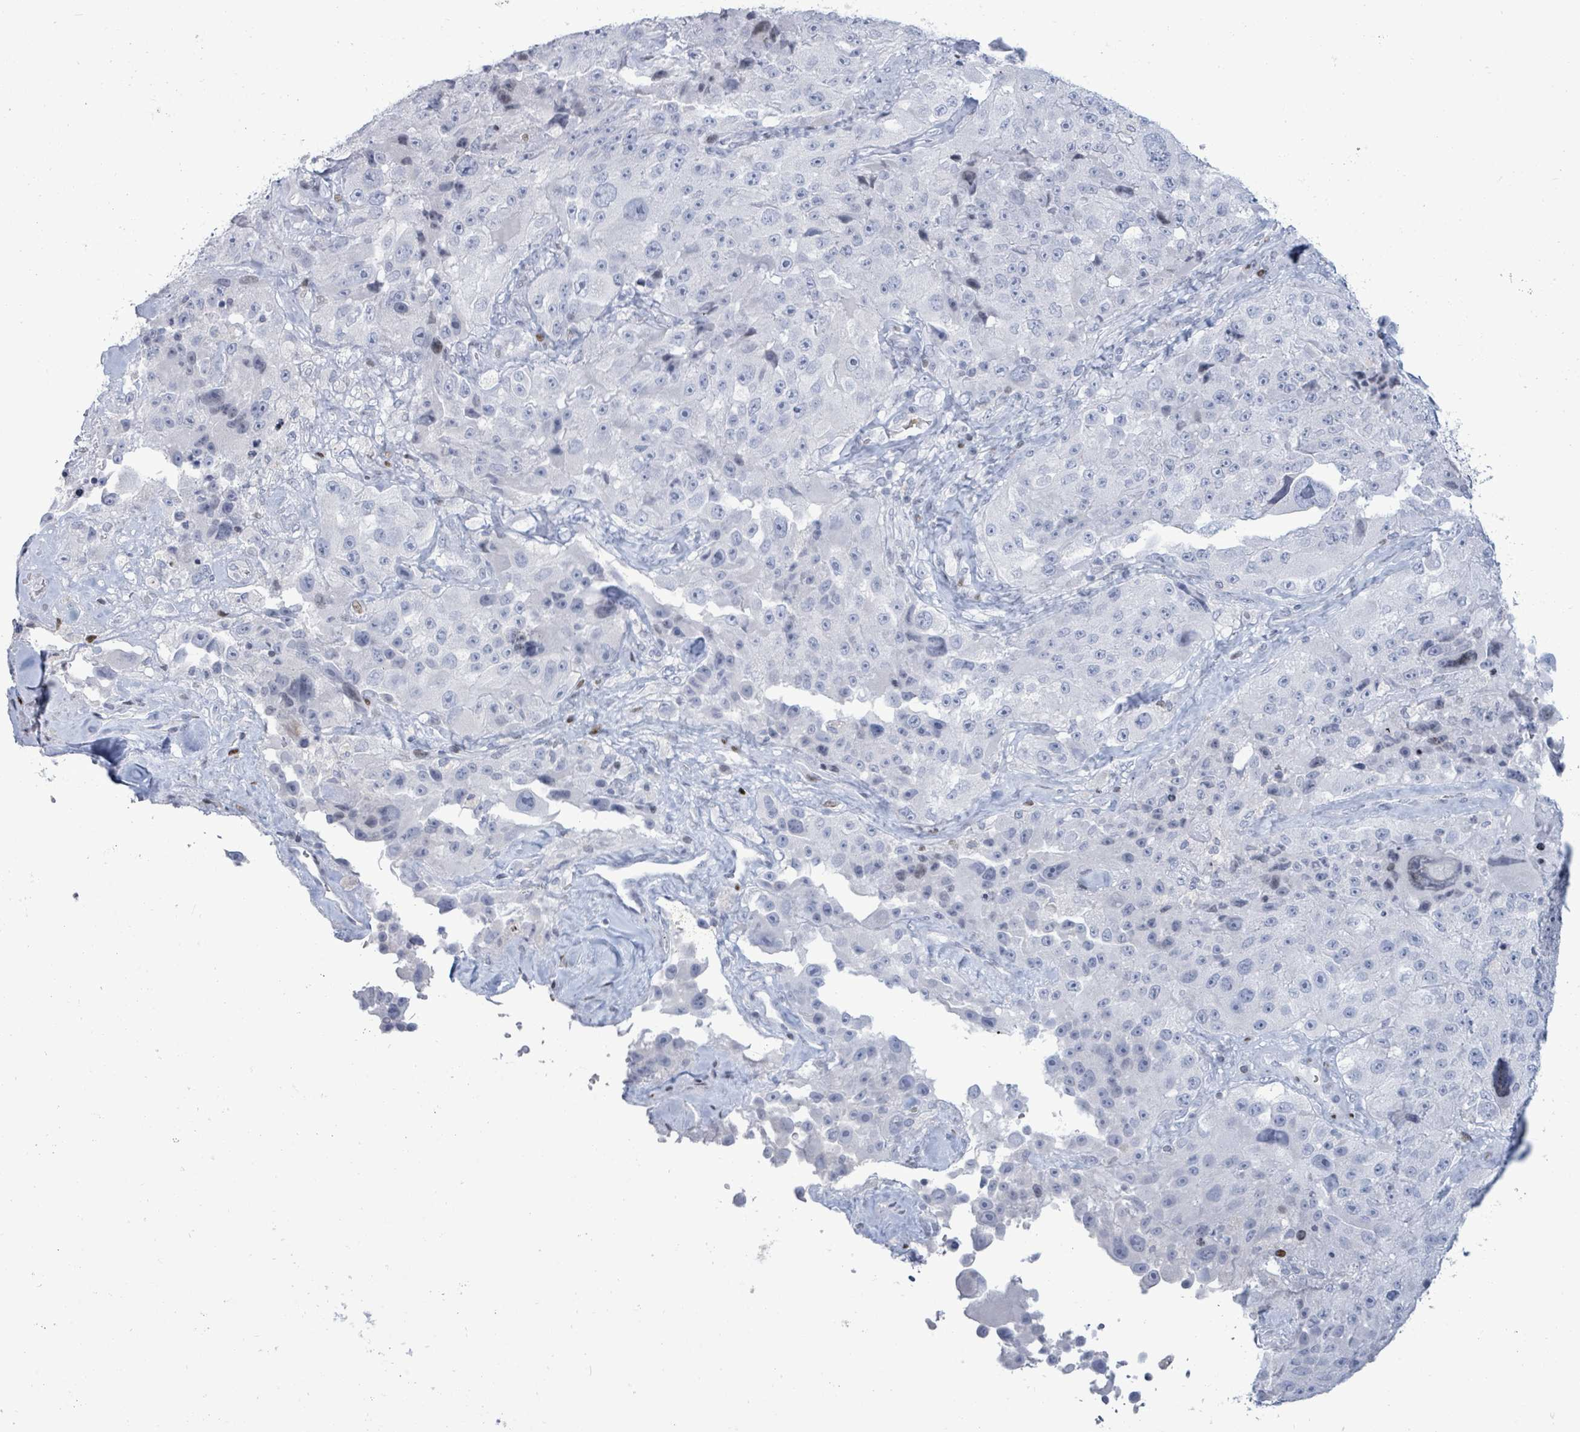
{"staining": {"intensity": "negative", "quantity": "none", "location": "none"}, "tissue": "melanoma", "cell_type": "Tumor cells", "image_type": "cancer", "snomed": [{"axis": "morphology", "description": "Malignant melanoma, Metastatic site"}, {"axis": "topography", "description": "Lymph node"}], "caption": "Immunohistochemistry of malignant melanoma (metastatic site) reveals no positivity in tumor cells.", "gene": "MALL", "patient": {"sex": "male", "age": 62}}